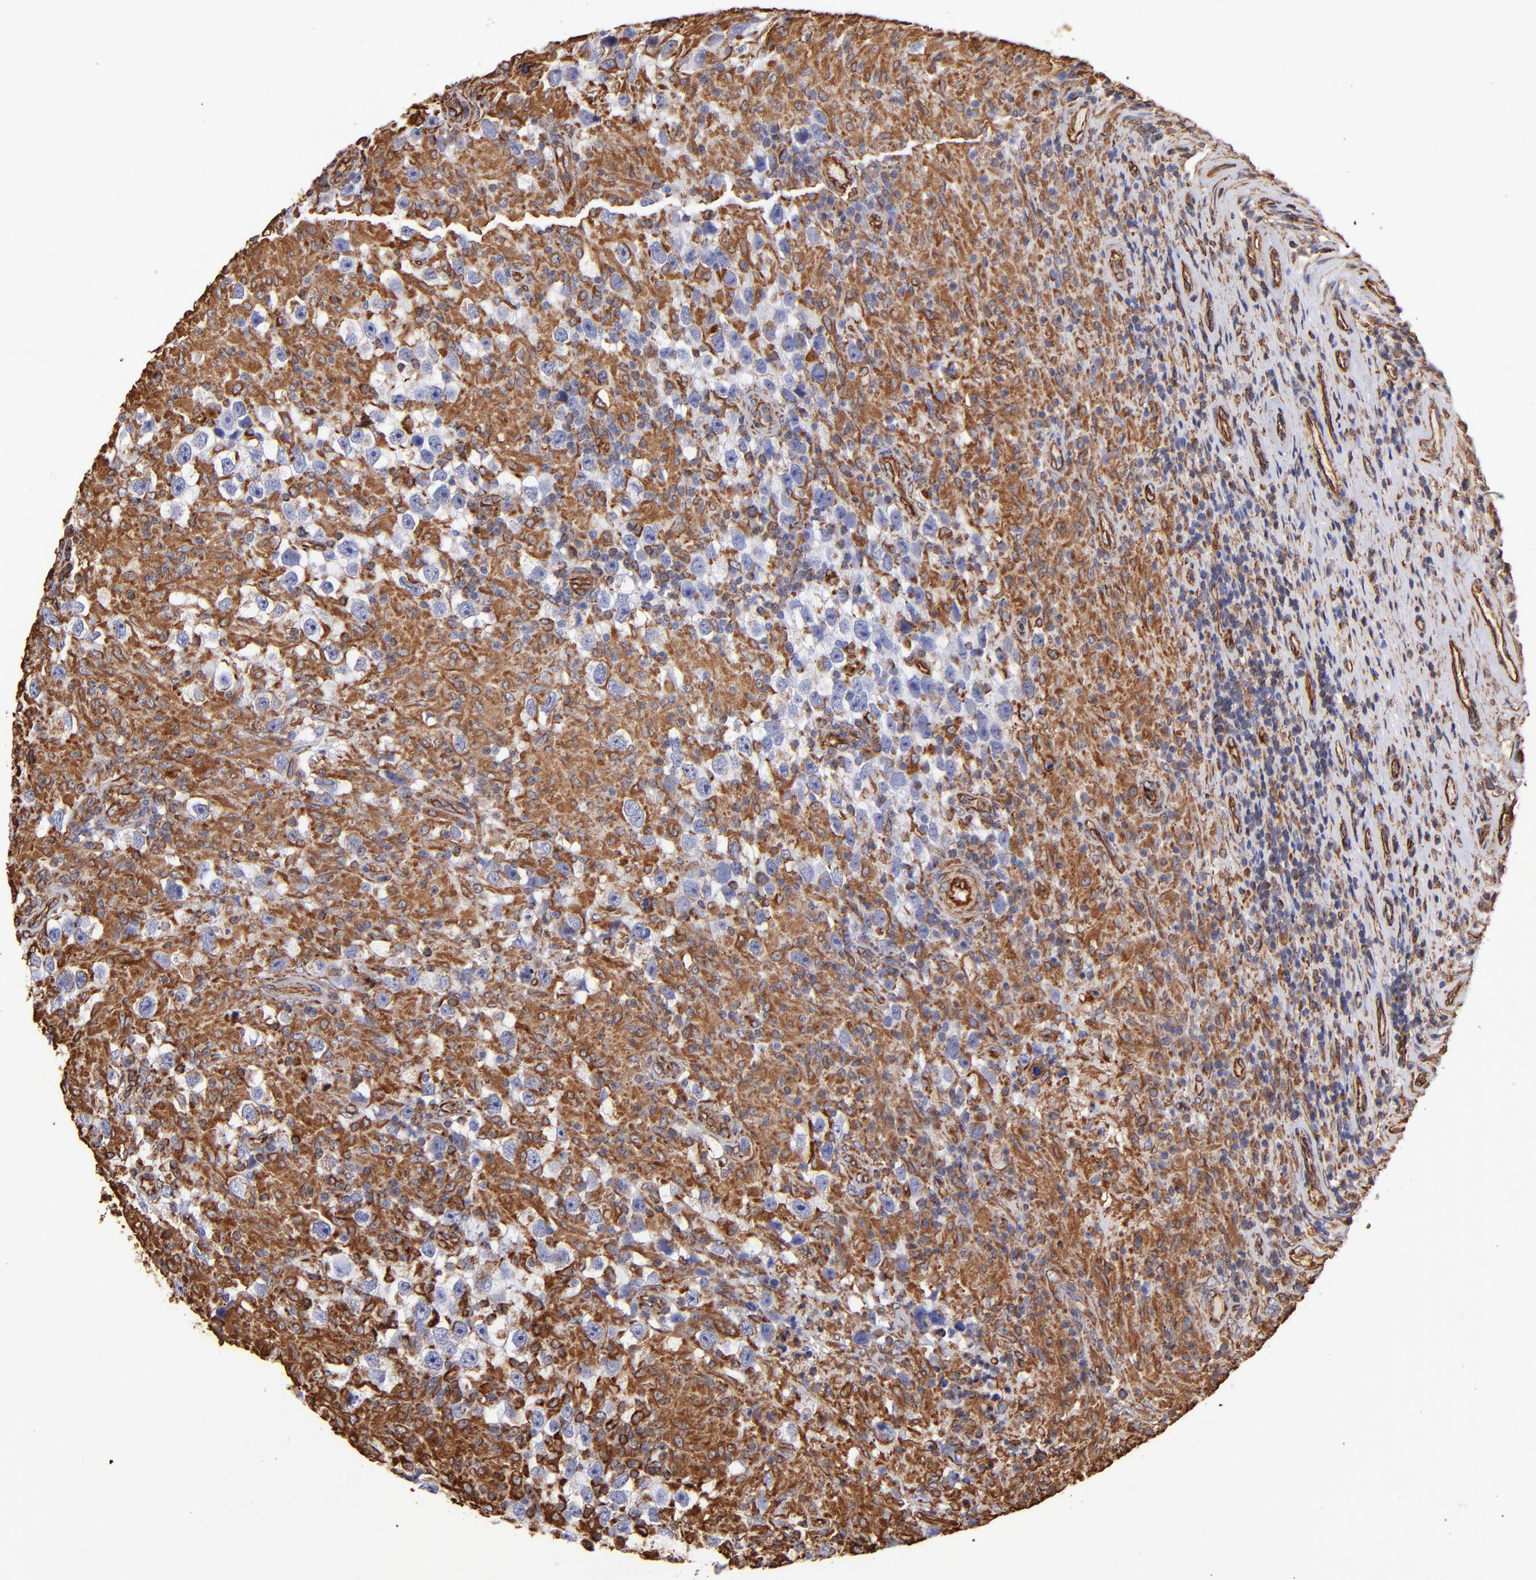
{"staining": {"intensity": "moderate", "quantity": "25%-75%", "location": "cytoplasmic/membranous"}, "tissue": "testis cancer", "cell_type": "Tumor cells", "image_type": "cancer", "snomed": [{"axis": "morphology", "description": "Seminoma, NOS"}, {"axis": "topography", "description": "Testis"}], "caption": "Immunohistochemical staining of human testis seminoma shows moderate cytoplasmic/membranous protein staining in about 25%-75% of tumor cells.", "gene": "VIM", "patient": {"sex": "male", "age": 34}}